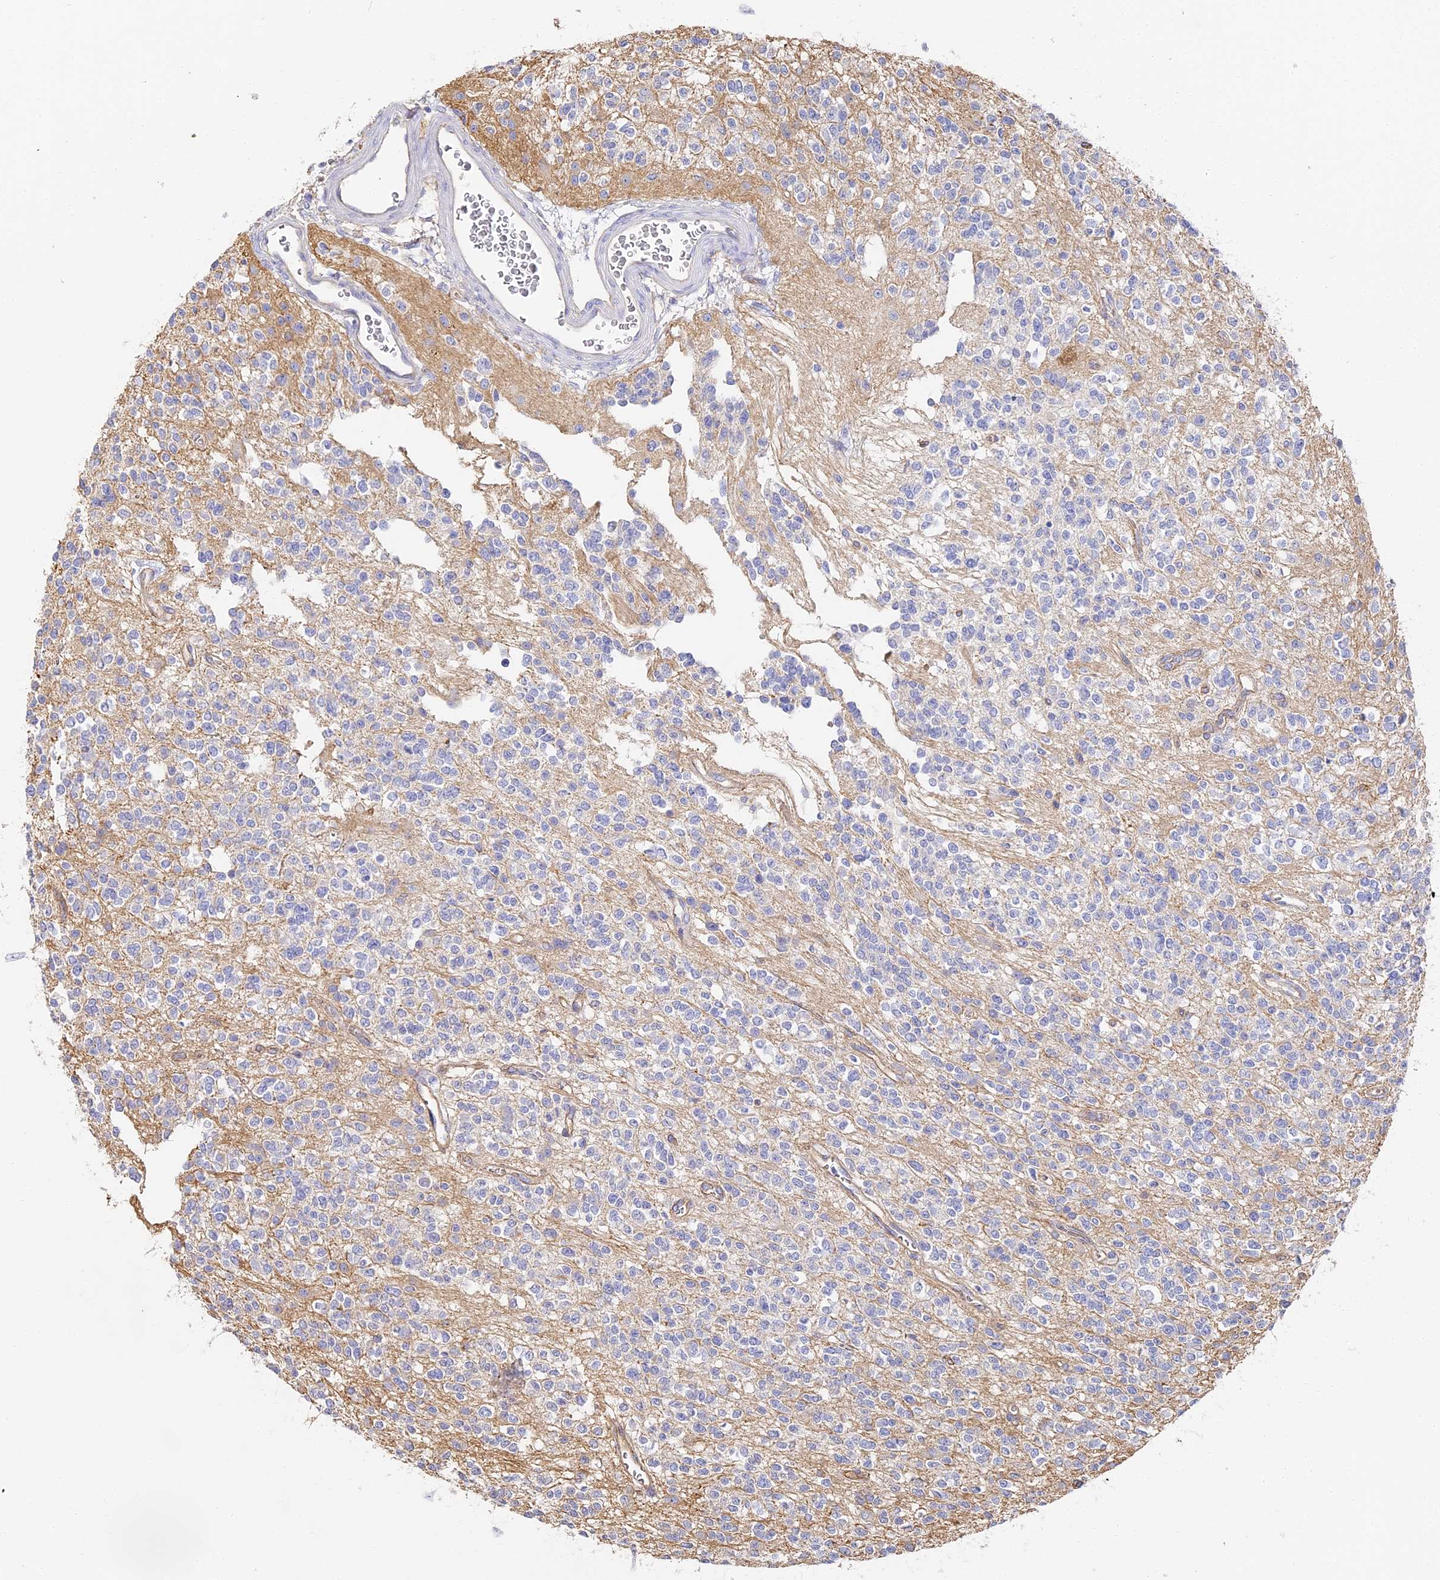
{"staining": {"intensity": "negative", "quantity": "none", "location": "none"}, "tissue": "glioma", "cell_type": "Tumor cells", "image_type": "cancer", "snomed": [{"axis": "morphology", "description": "Glioma, malignant, High grade"}, {"axis": "topography", "description": "Brain"}], "caption": "Immunohistochemistry (IHC) of malignant glioma (high-grade) shows no staining in tumor cells. (IHC, brightfield microscopy, high magnification).", "gene": "CCDC30", "patient": {"sex": "male", "age": 34}}